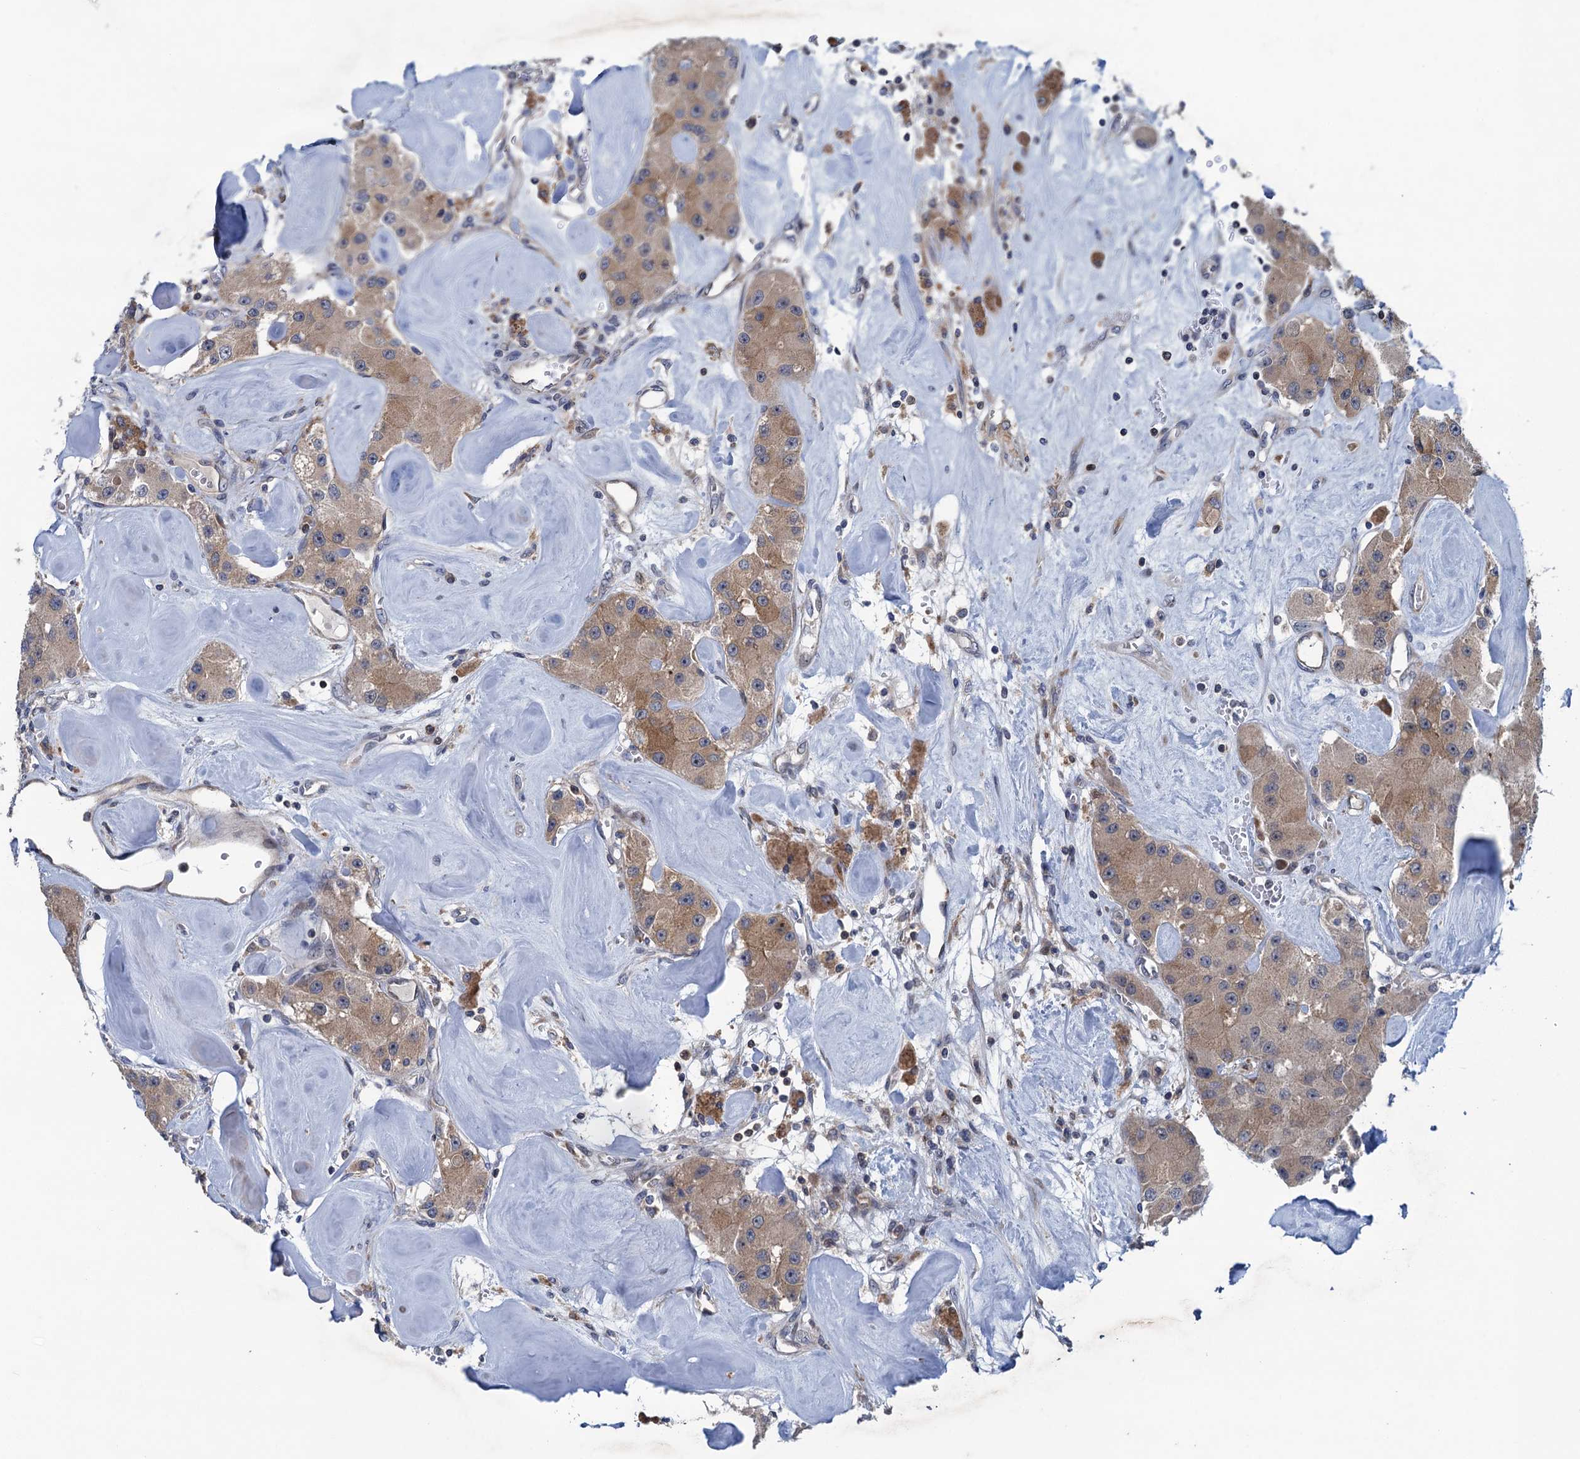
{"staining": {"intensity": "moderate", "quantity": ">75%", "location": "cytoplasmic/membranous"}, "tissue": "carcinoid", "cell_type": "Tumor cells", "image_type": "cancer", "snomed": [{"axis": "morphology", "description": "Carcinoid, malignant, NOS"}, {"axis": "topography", "description": "Pancreas"}], "caption": "Malignant carcinoid stained with a brown dye shows moderate cytoplasmic/membranous positive positivity in about >75% of tumor cells.", "gene": "CNTN5", "patient": {"sex": "male", "age": 41}}